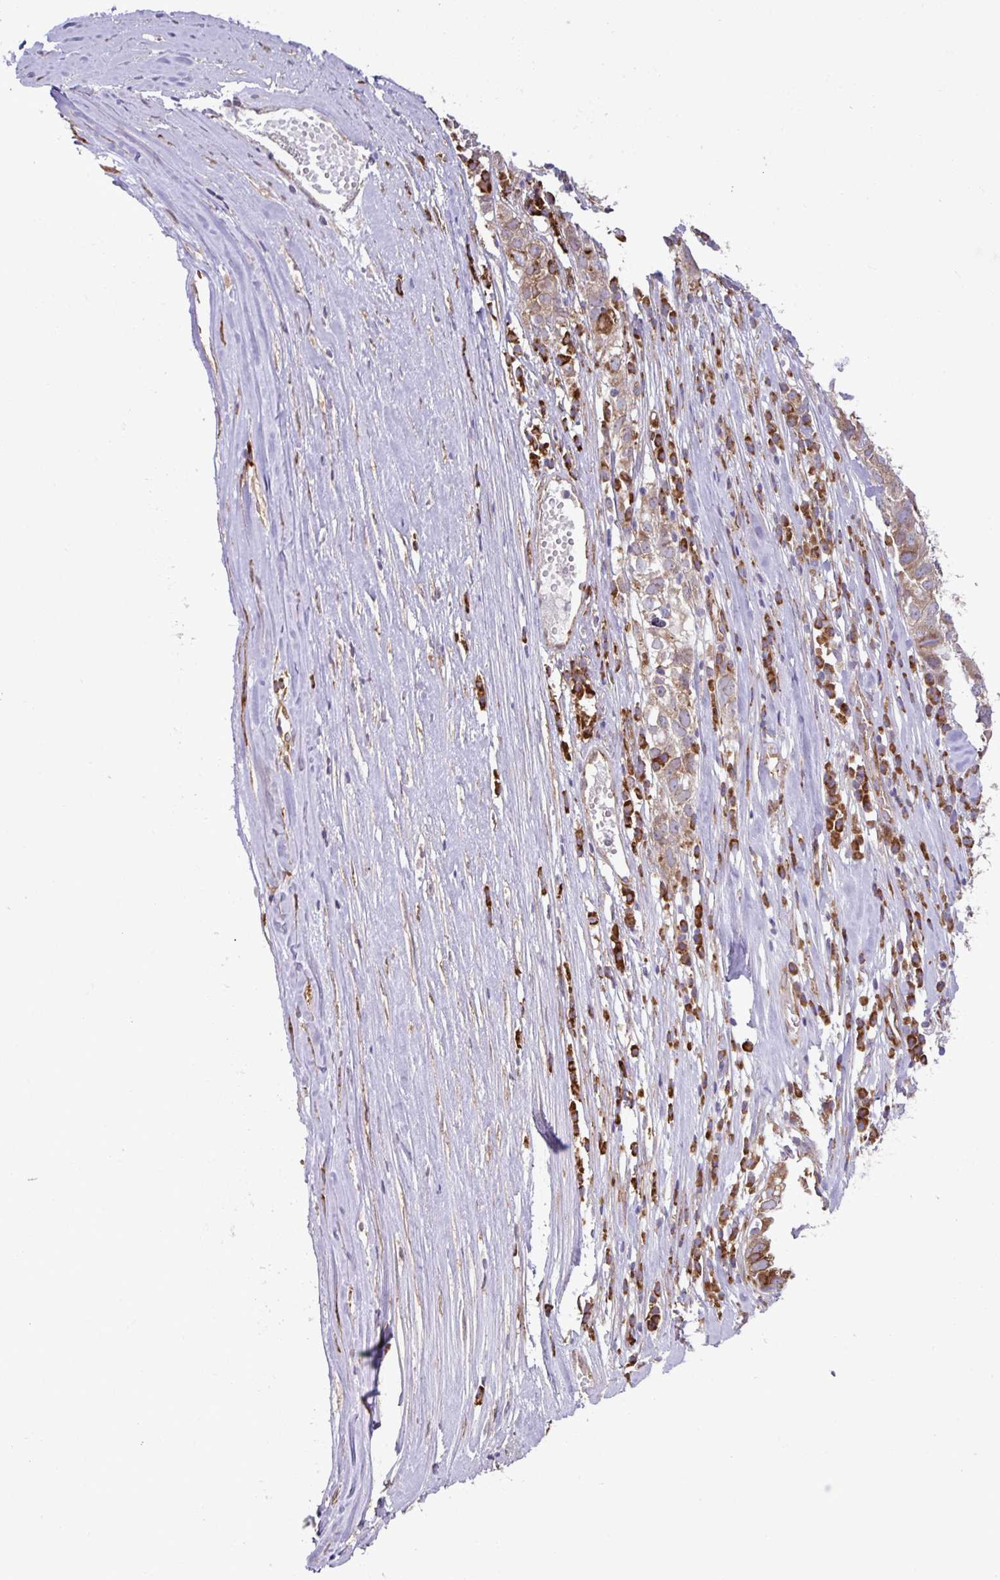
{"staining": {"intensity": "moderate", "quantity": ">75%", "location": "cytoplasmic/membranous"}, "tissue": "ovarian cancer", "cell_type": "Tumor cells", "image_type": "cancer", "snomed": [{"axis": "morphology", "description": "Carcinoma, endometroid"}, {"axis": "topography", "description": "Ovary"}], "caption": "Immunohistochemistry staining of ovarian endometroid carcinoma, which demonstrates medium levels of moderate cytoplasmic/membranous expression in approximately >75% of tumor cells indicating moderate cytoplasmic/membranous protein staining. The staining was performed using DAB (brown) for protein detection and nuclei were counterstained in hematoxylin (blue).", "gene": "SLC39A7", "patient": {"sex": "female", "age": 62}}